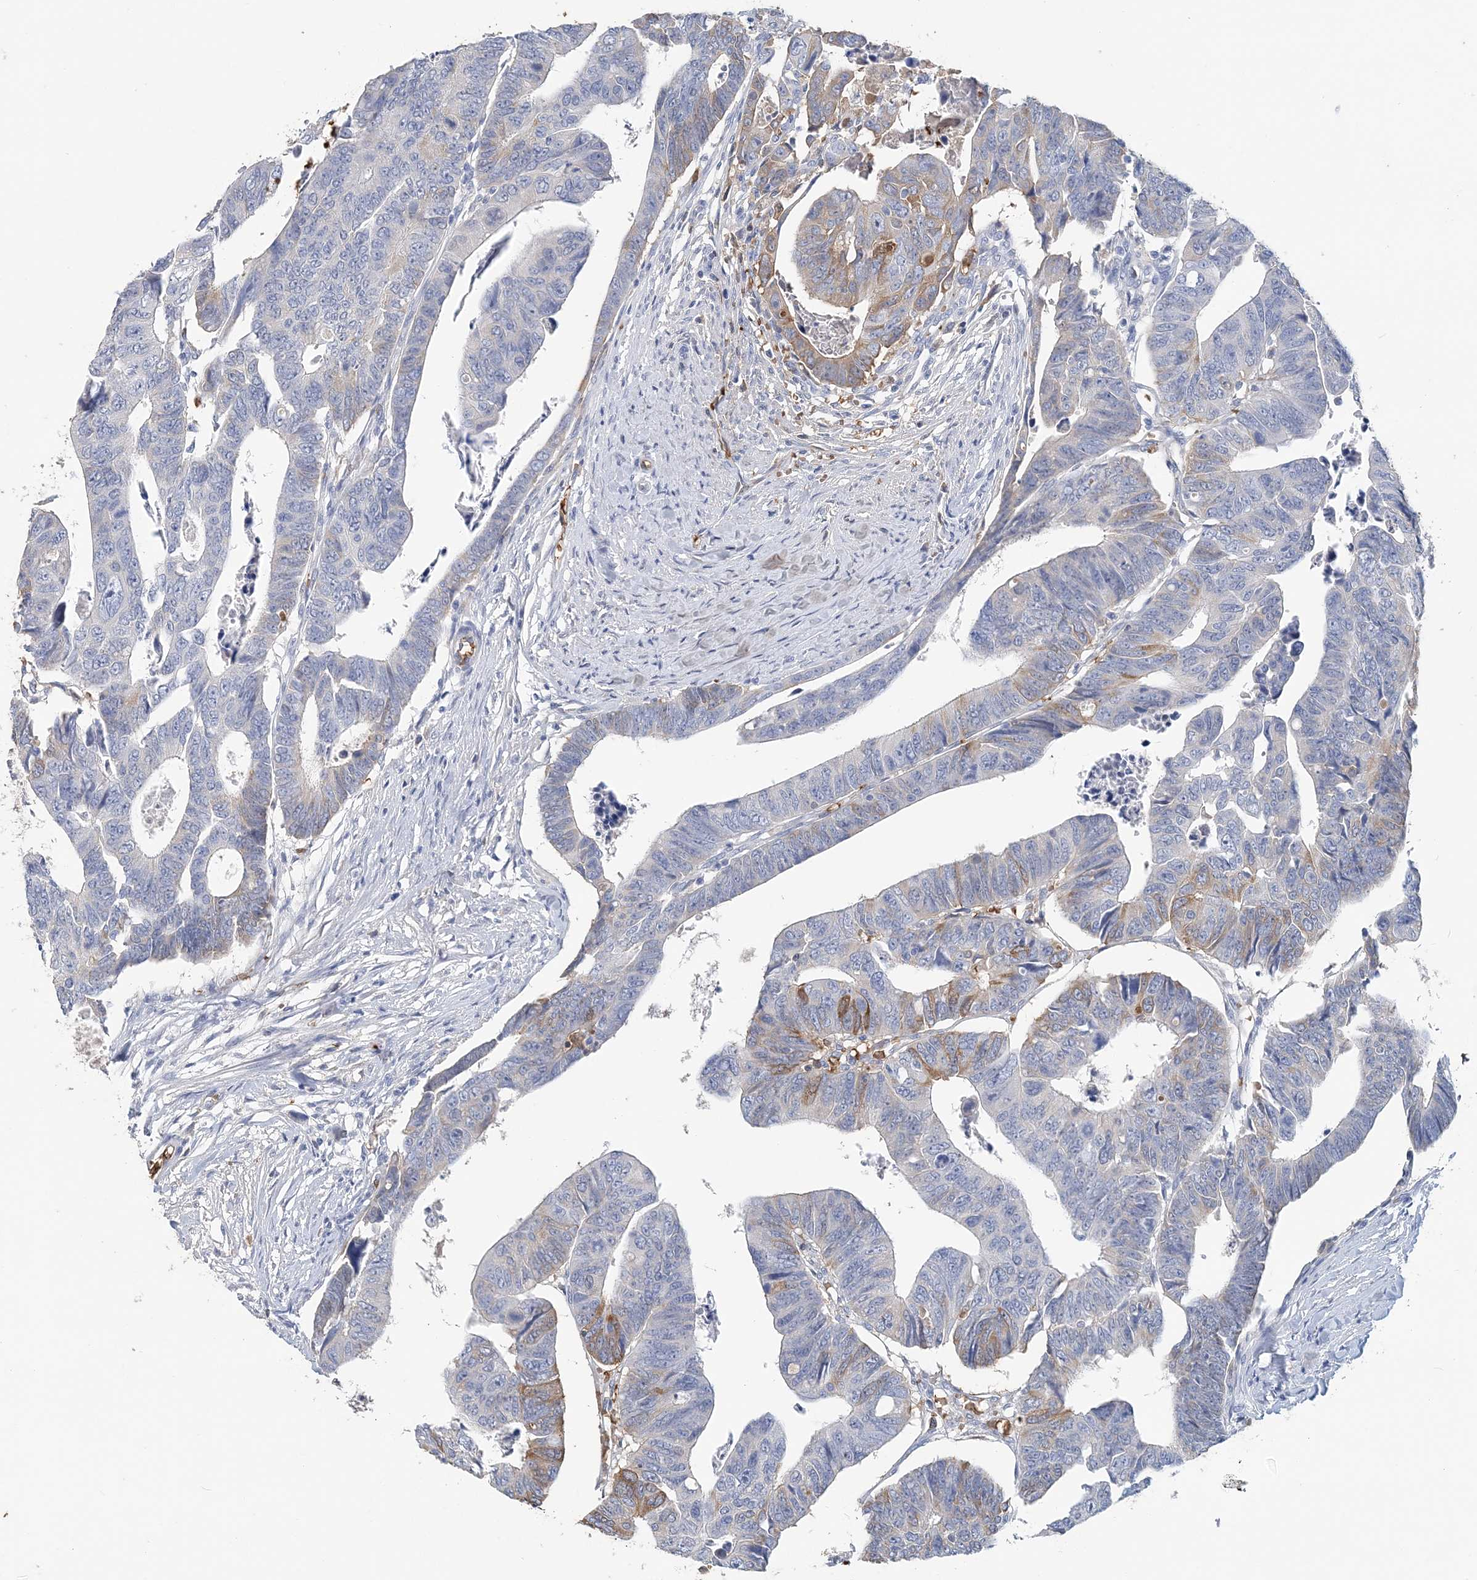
{"staining": {"intensity": "weak", "quantity": "<25%", "location": "cytoplasmic/membranous"}, "tissue": "colorectal cancer", "cell_type": "Tumor cells", "image_type": "cancer", "snomed": [{"axis": "morphology", "description": "Adenocarcinoma, NOS"}, {"axis": "topography", "description": "Rectum"}], "caption": "Adenocarcinoma (colorectal) was stained to show a protein in brown. There is no significant expression in tumor cells.", "gene": "HBD", "patient": {"sex": "female", "age": 65}}